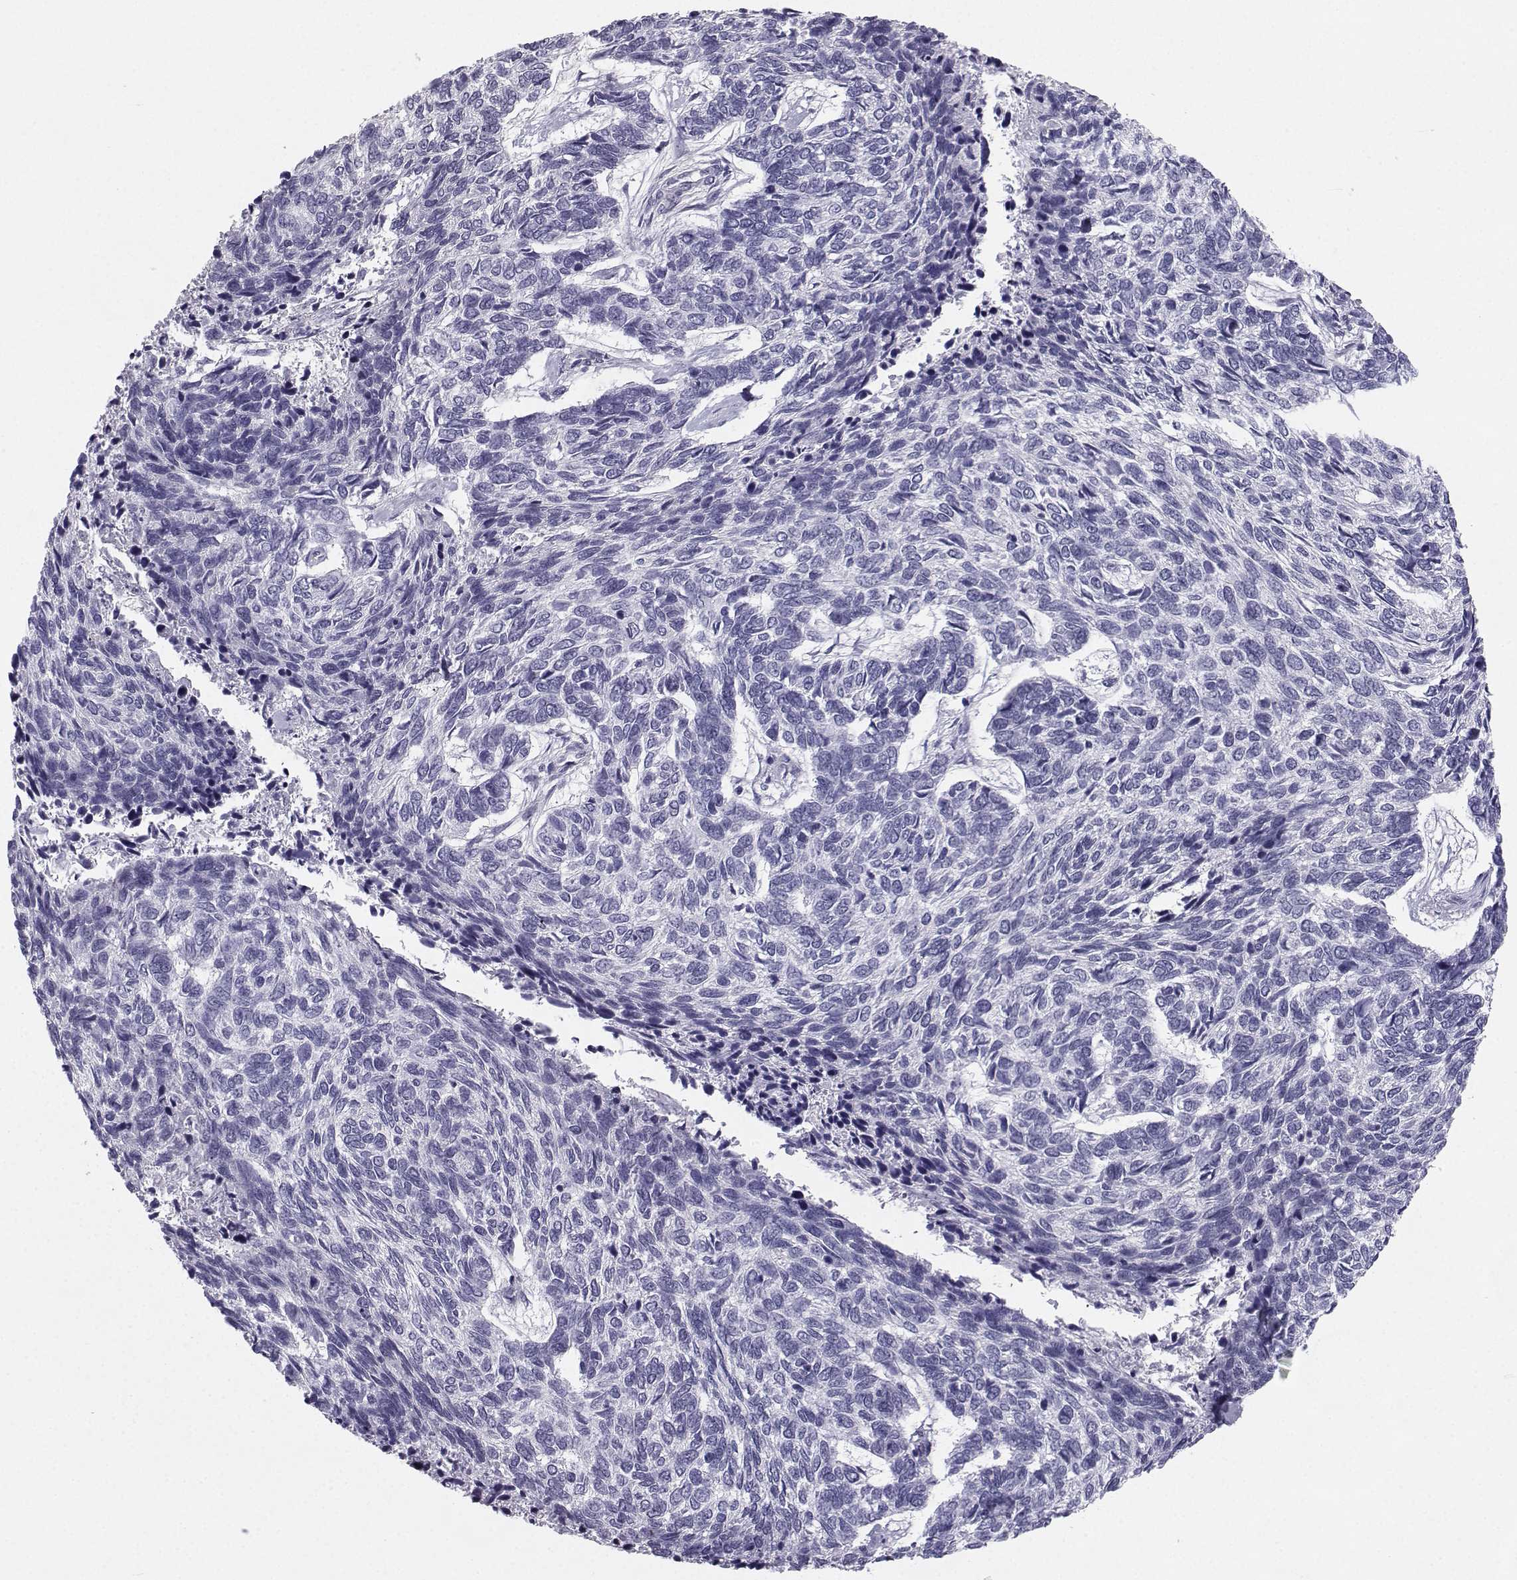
{"staining": {"intensity": "negative", "quantity": "none", "location": "none"}, "tissue": "skin cancer", "cell_type": "Tumor cells", "image_type": "cancer", "snomed": [{"axis": "morphology", "description": "Basal cell carcinoma"}, {"axis": "topography", "description": "Skin"}], "caption": "This is a photomicrograph of immunohistochemistry staining of basal cell carcinoma (skin), which shows no staining in tumor cells.", "gene": "SYCE1", "patient": {"sex": "female", "age": 65}}